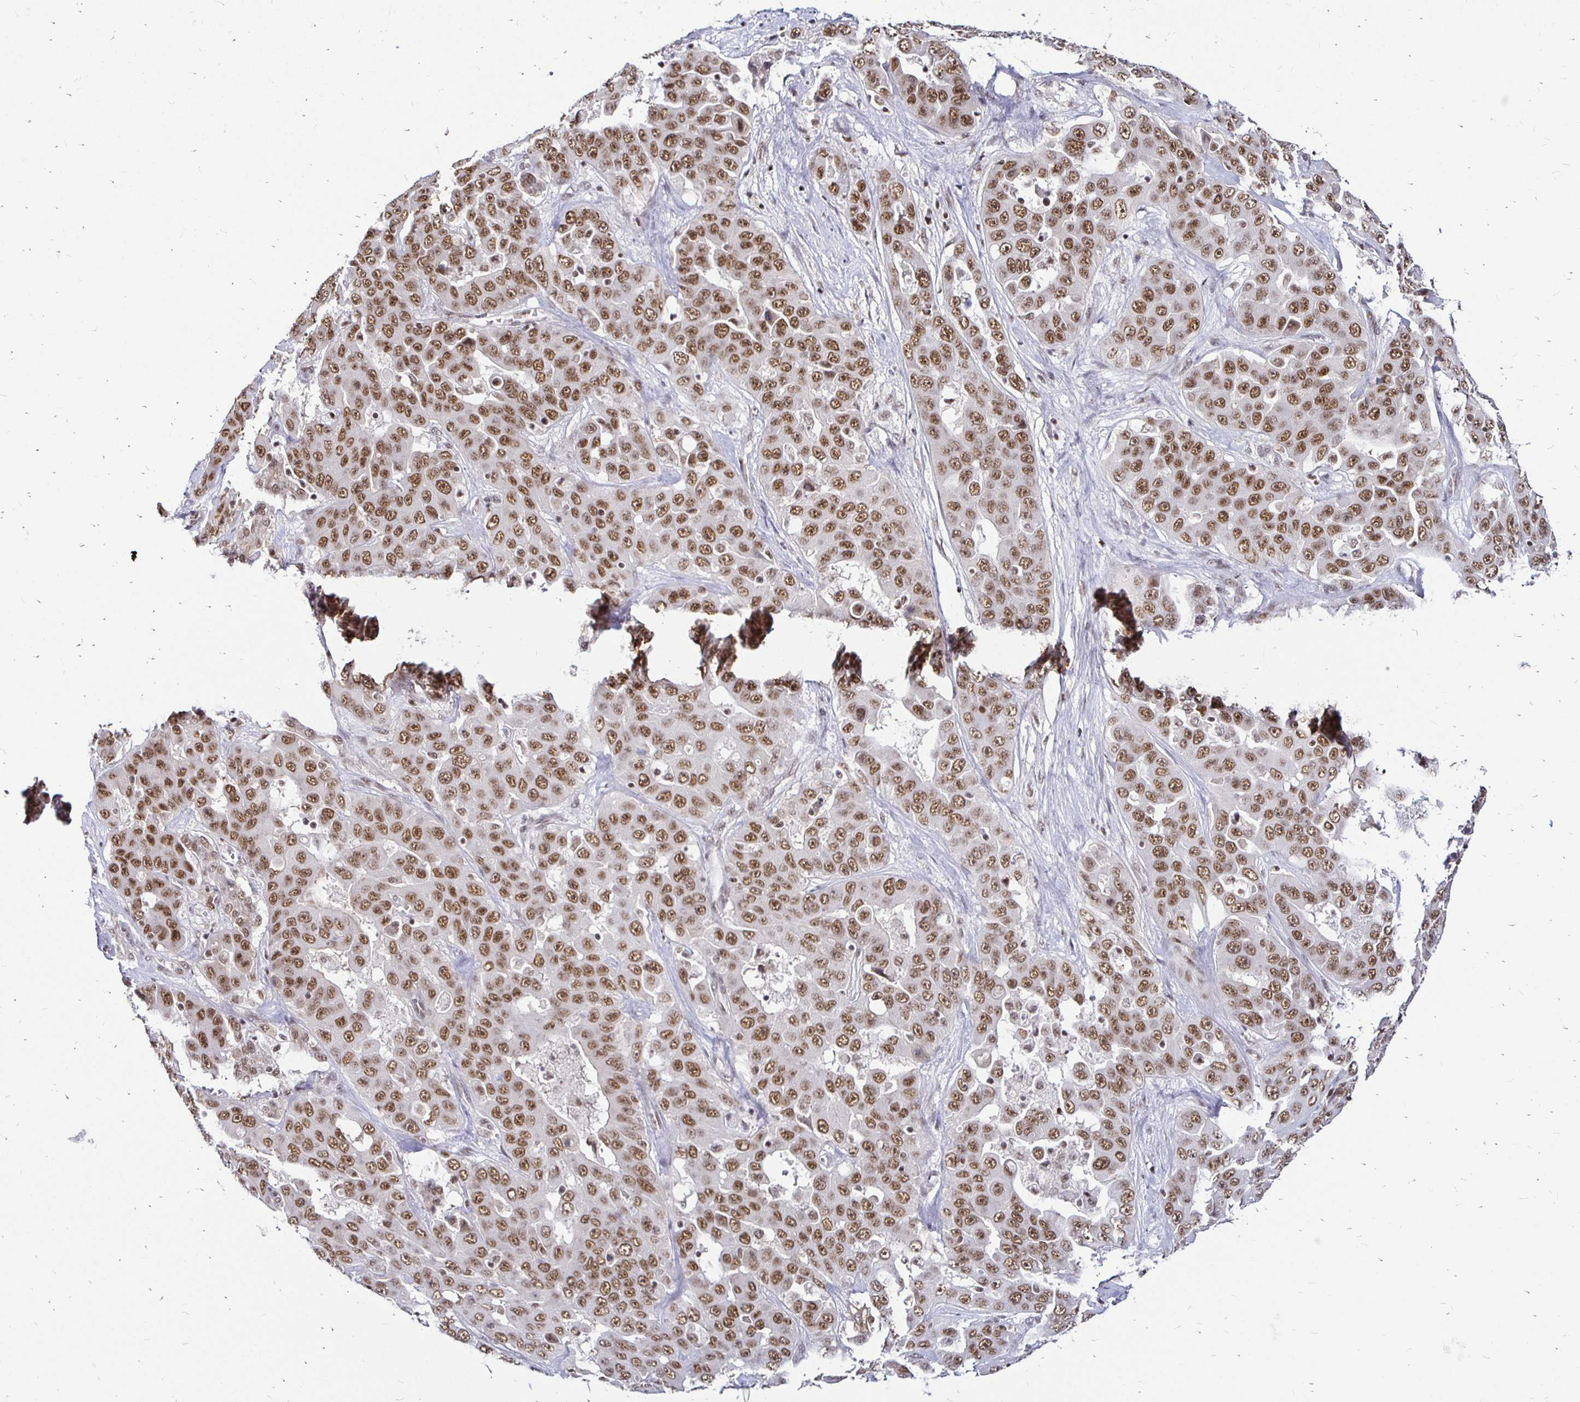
{"staining": {"intensity": "moderate", "quantity": ">75%", "location": "nuclear"}, "tissue": "liver cancer", "cell_type": "Tumor cells", "image_type": "cancer", "snomed": [{"axis": "morphology", "description": "Cholangiocarcinoma"}, {"axis": "topography", "description": "Liver"}], "caption": "A high-resolution histopathology image shows immunohistochemistry staining of liver cancer, which shows moderate nuclear positivity in approximately >75% of tumor cells.", "gene": "SIN3A", "patient": {"sex": "female", "age": 52}}